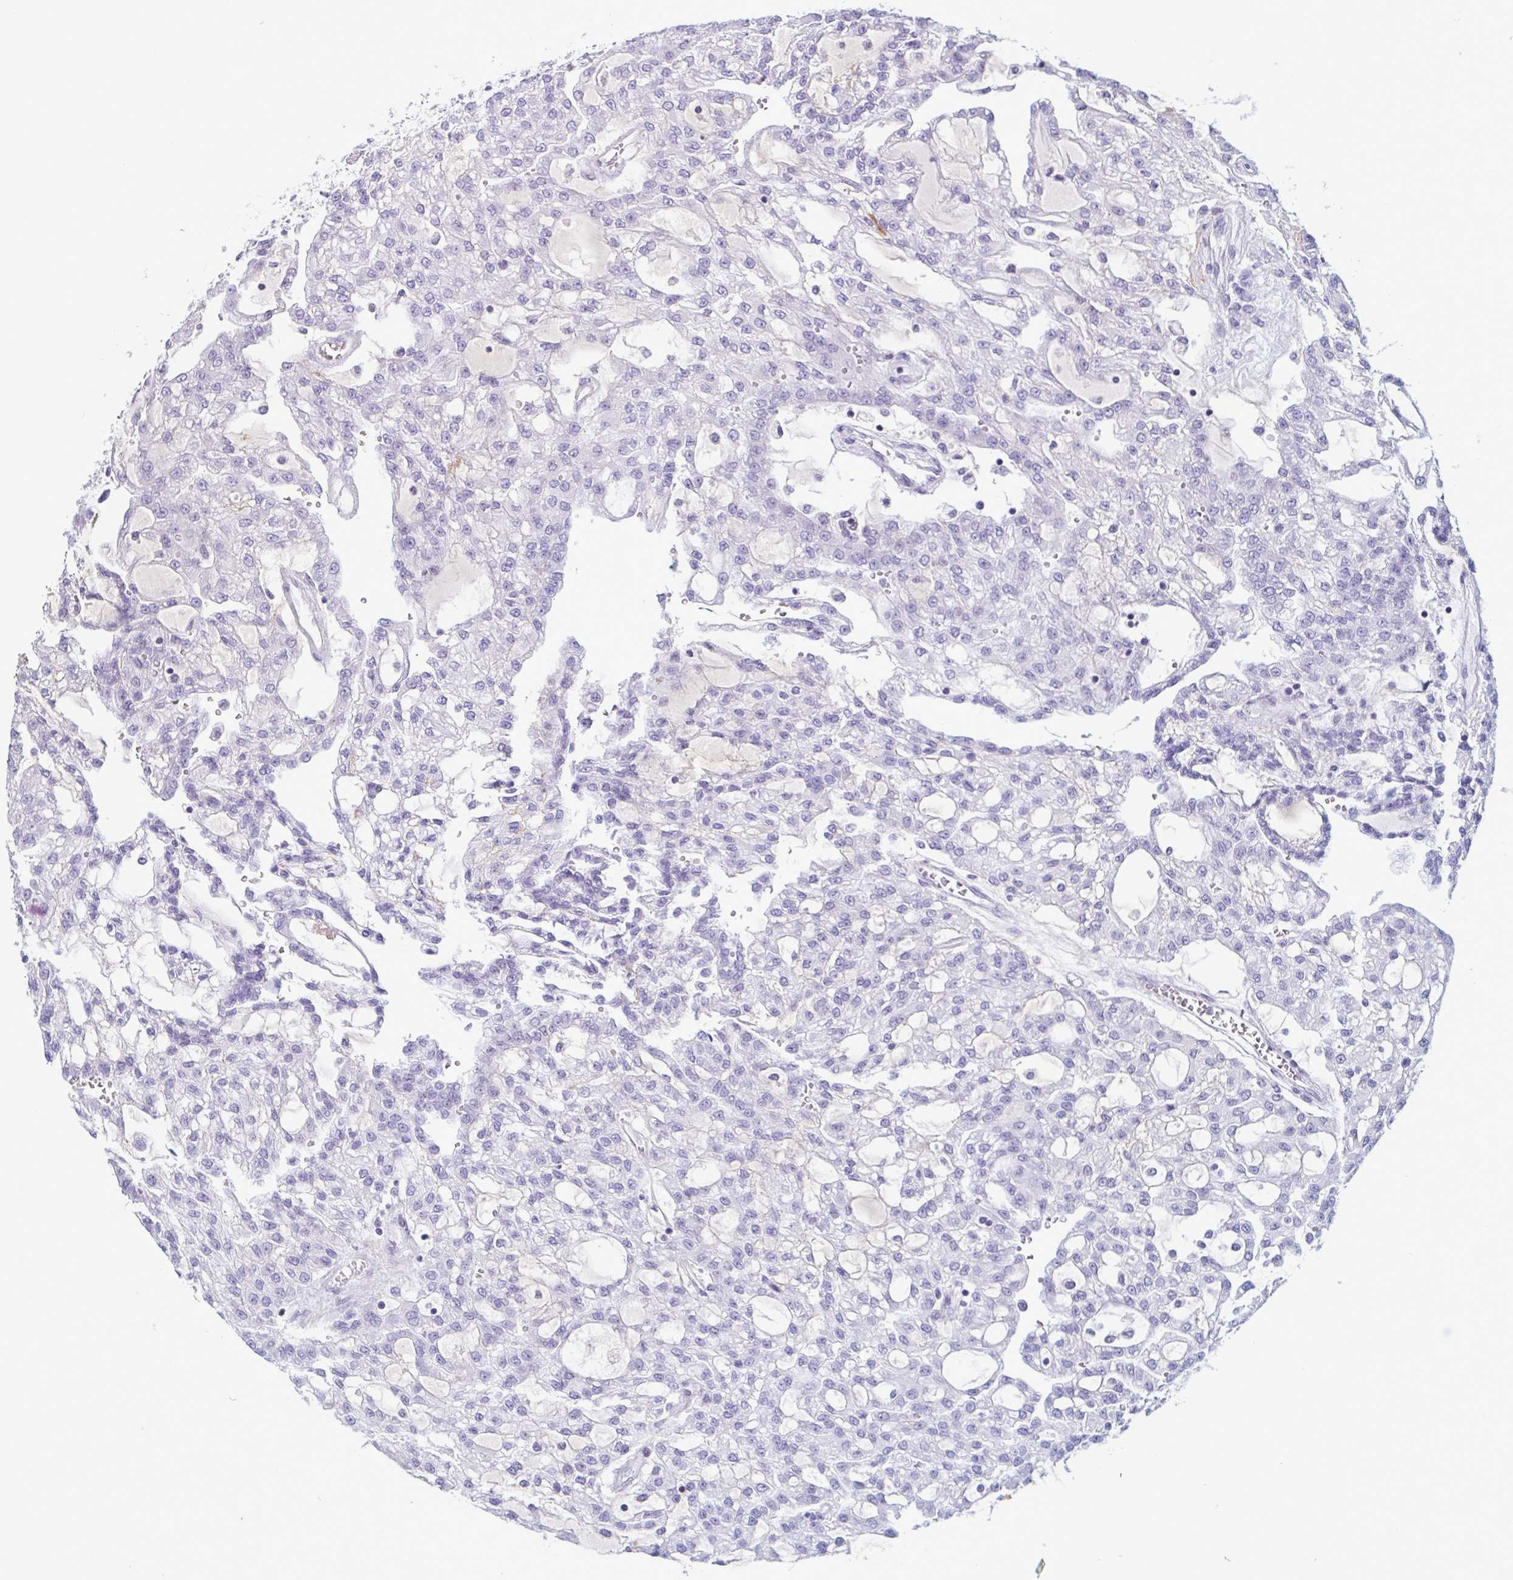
{"staining": {"intensity": "negative", "quantity": "none", "location": "none"}, "tissue": "renal cancer", "cell_type": "Tumor cells", "image_type": "cancer", "snomed": [{"axis": "morphology", "description": "Adenocarcinoma, NOS"}, {"axis": "topography", "description": "Kidney"}], "caption": "Immunohistochemistry (IHC) of human renal cancer (adenocarcinoma) reveals no expression in tumor cells.", "gene": "IRF1", "patient": {"sex": "male", "age": 63}}